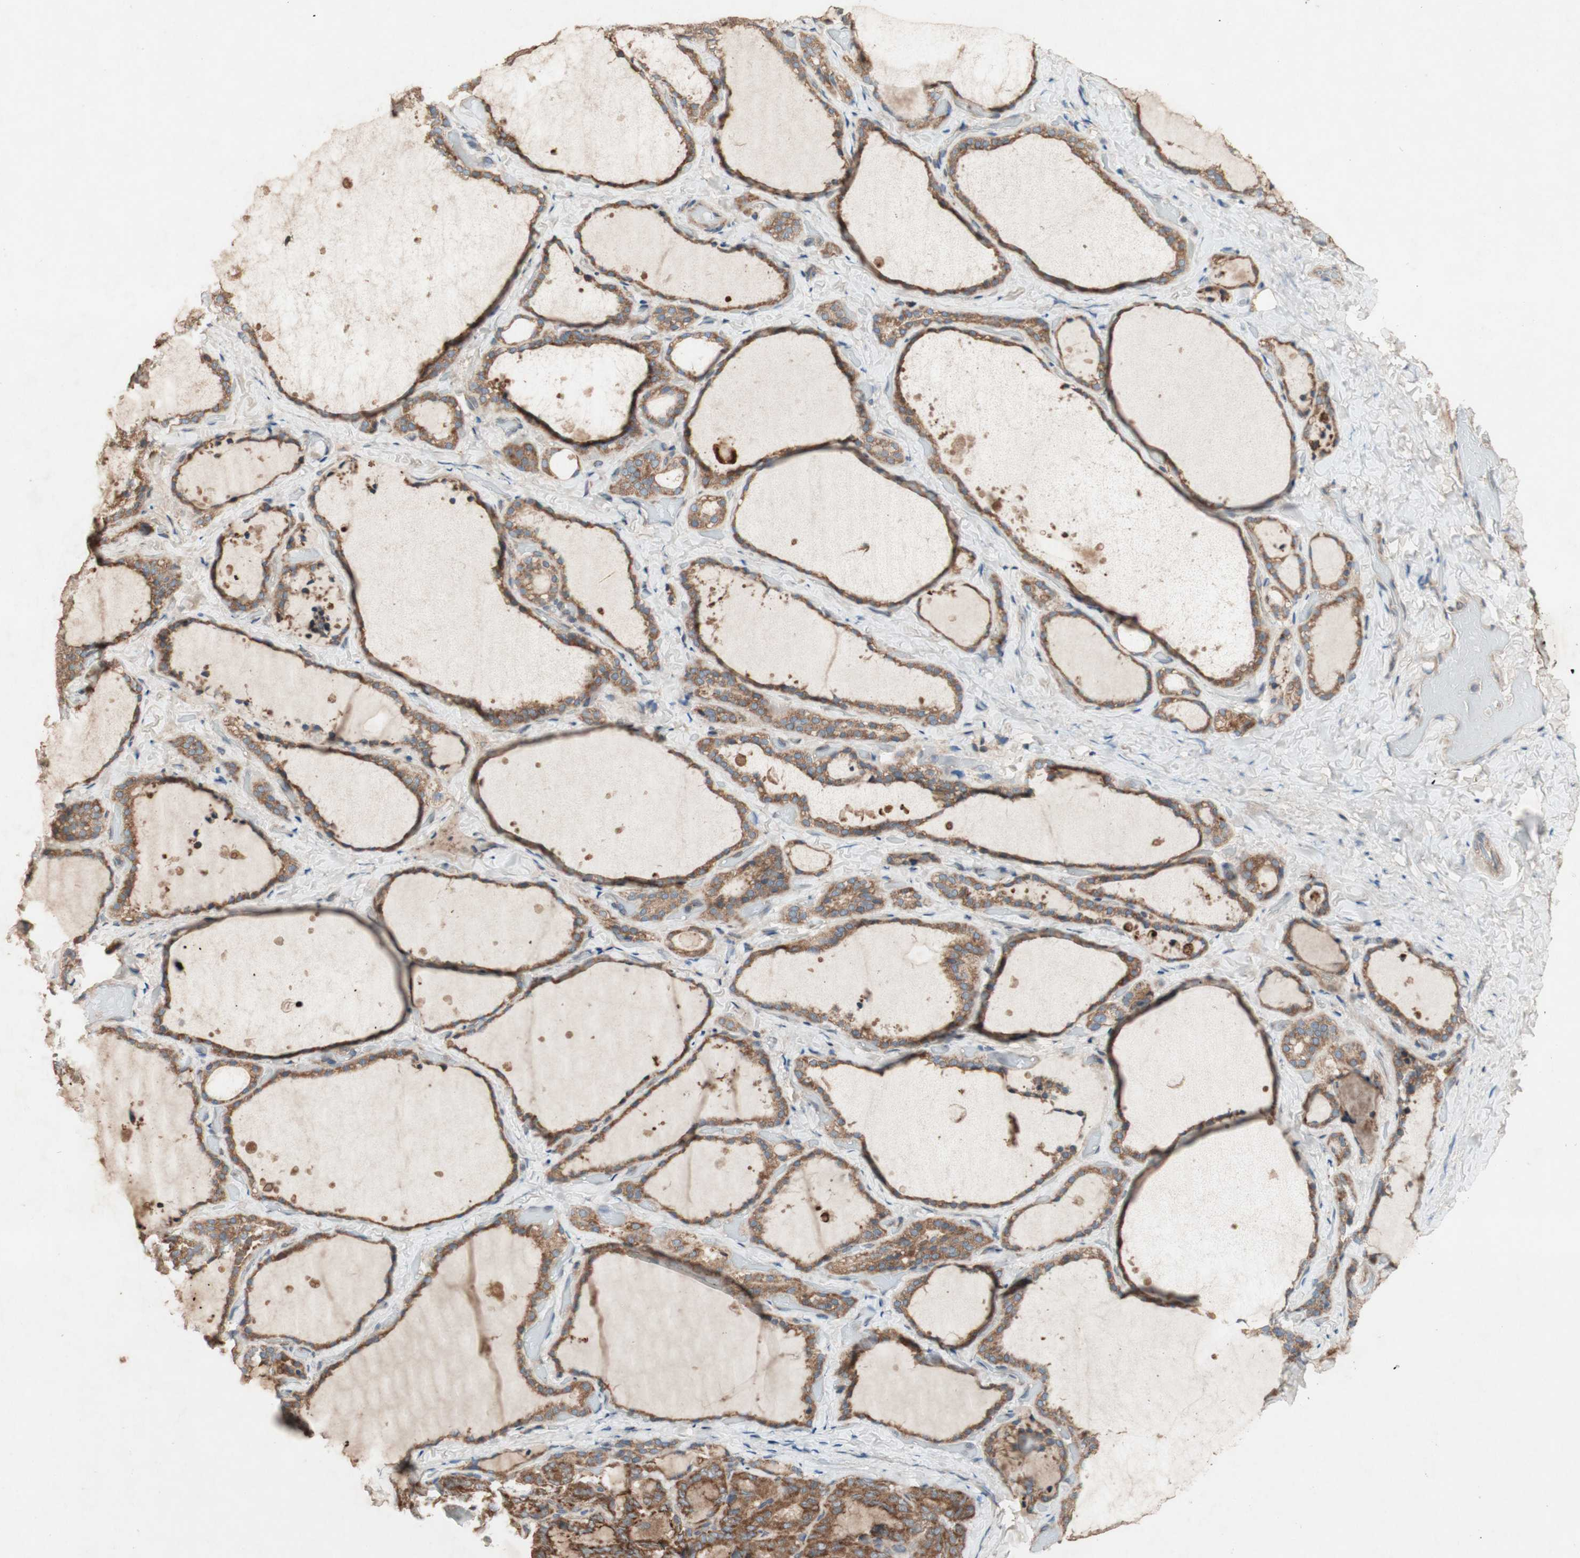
{"staining": {"intensity": "moderate", "quantity": ">75%", "location": "cytoplasmic/membranous"}, "tissue": "thyroid gland", "cell_type": "Glandular cells", "image_type": "normal", "snomed": [{"axis": "morphology", "description": "Normal tissue, NOS"}, {"axis": "topography", "description": "Thyroid gland"}], "caption": "Glandular cells exhibit medium levels of moderate cytoplasmic/membranous staining in about >75% of cells in normal human thyroid gland.", "gene": "SOCS2", "patient": {"sex": "female", "age": 44}}